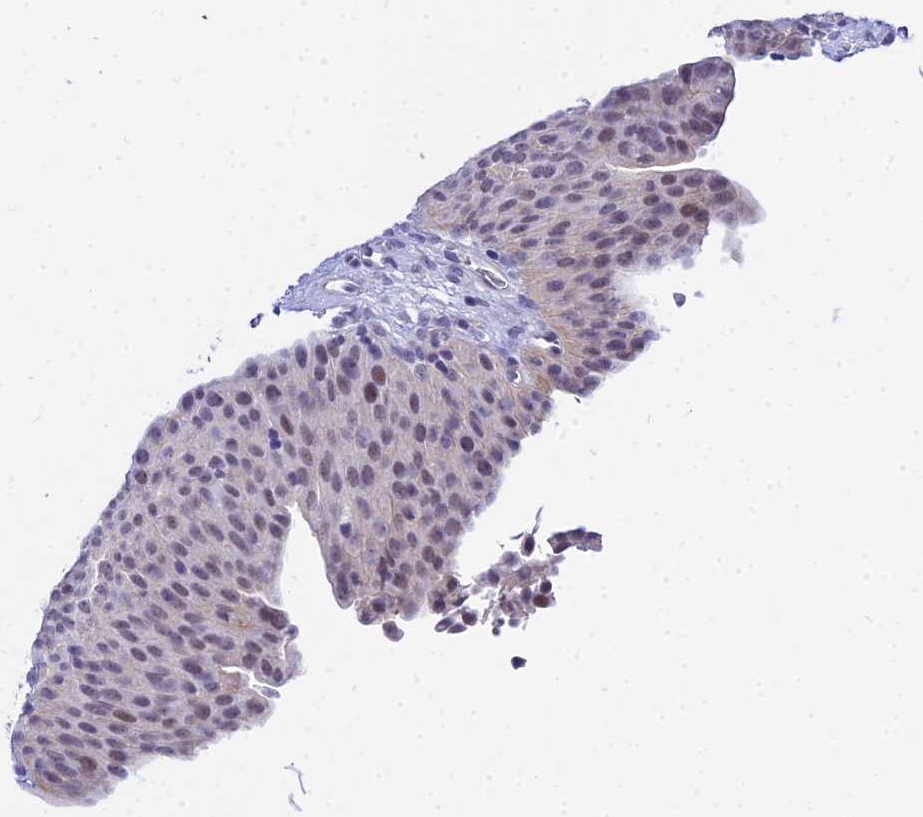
{"staining": {"intensity": "moderate", "quantity": "25%-75%", "location": "nuclear"}, "tissue": "urinary bladder", "cell_type": "Urothelial cells", "image_type": "normal", "snomed": [{"axis": "morphology", "description": "Normal tissue, NOS"}, {"axis": "morphology", "description": "Dysplasia, NOS"}, {"axis": "topography", "description": "Urinary bladder"}], "caption": "A brown stain highlights moderate nuclear expression of a protein in urothelial cells of unremarkable human urinary bladder.", "gene": "ZNF628", "patient": {"sex": "male", "age": 35}}